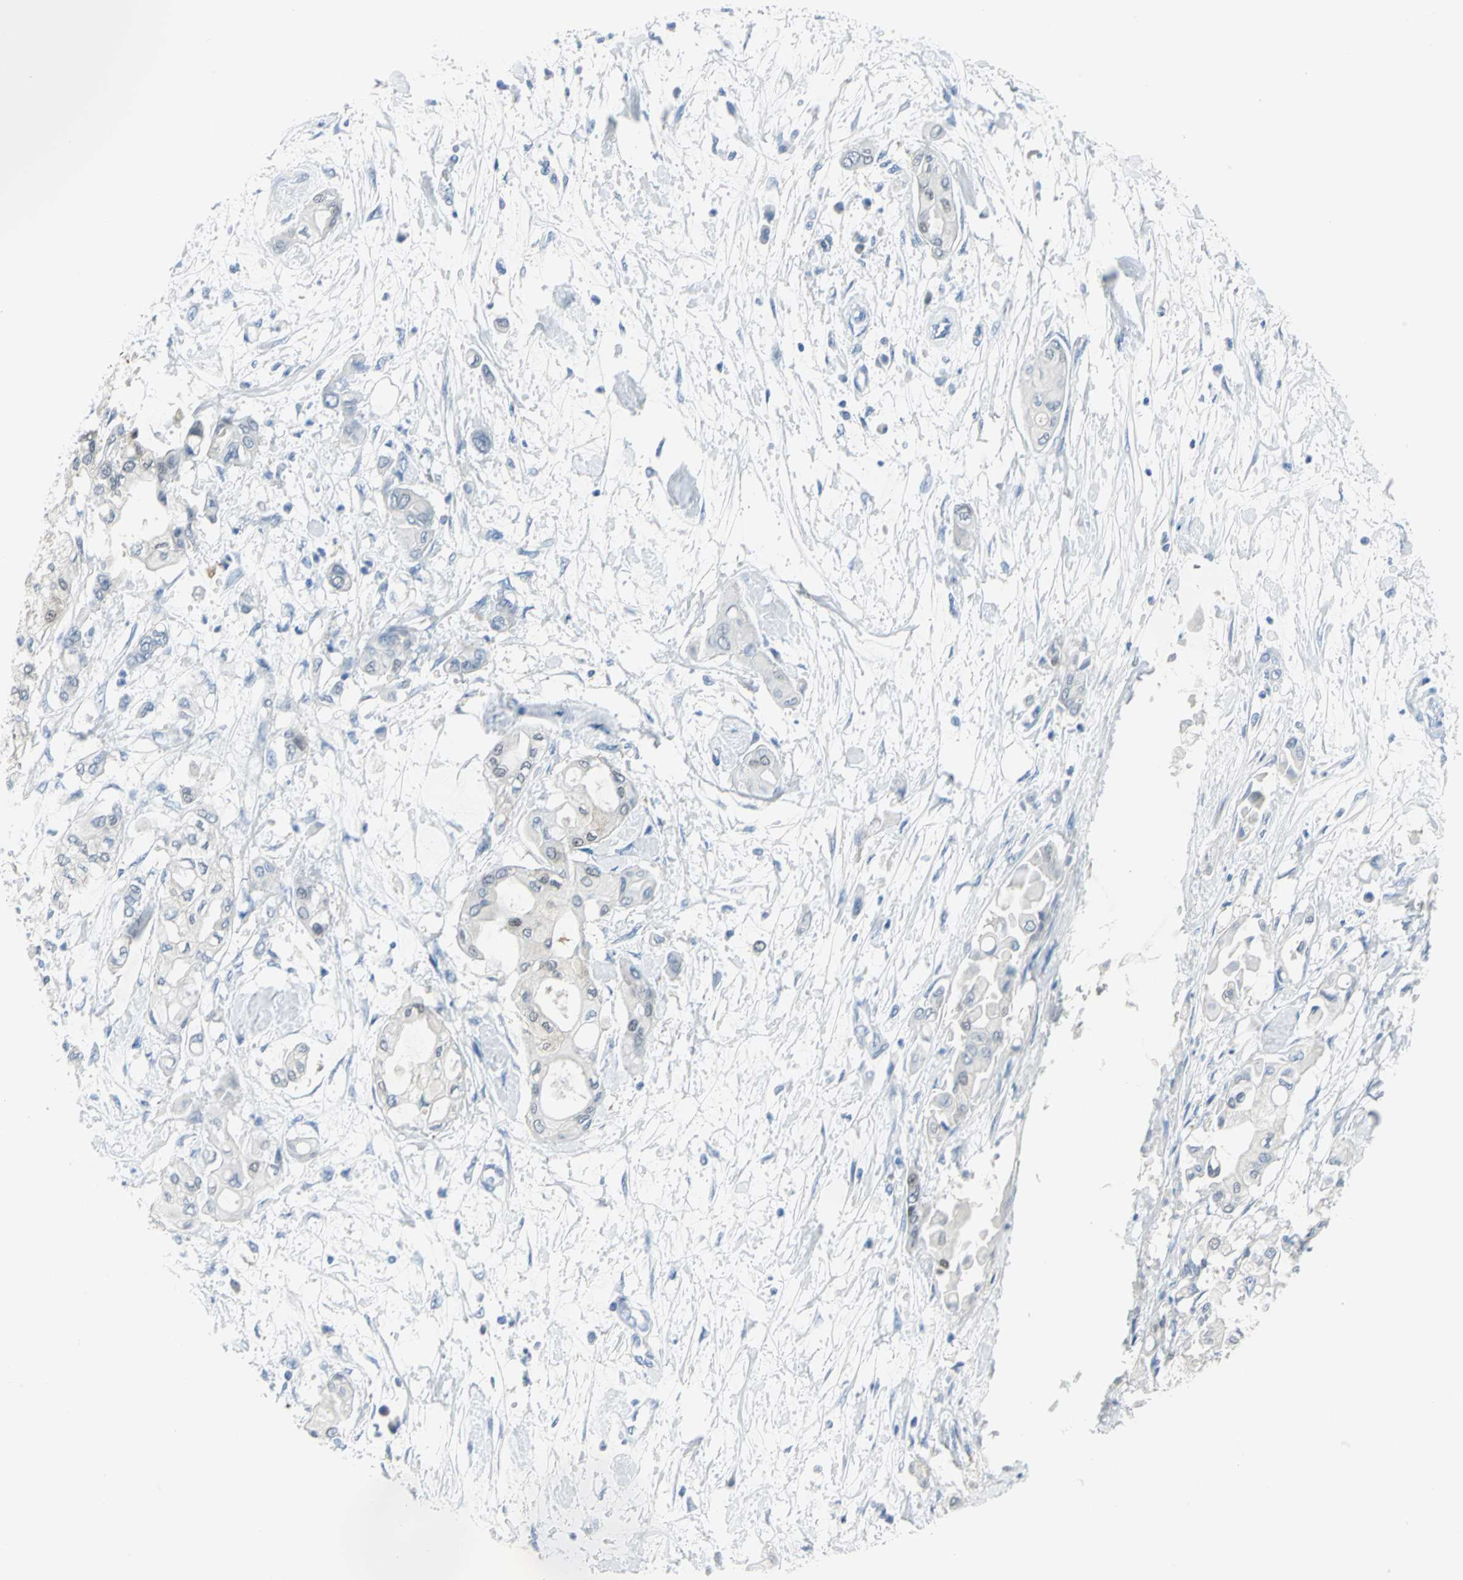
{"staining": {"intensity": "negative", "quantity": "none", "location": "none"}, "tissue": "pancreatic cancer", "cell_type": "Tumor cells", "image_type": "cancer", "snomed": [{"axis": "morphology", "description": "Adenocarcinoma, NOS"}, {"axis": "morphology", "description": "Adenocarcinoma, metastatic, NOS"}, {"axis": "topography", "description": "Lymph node"}, {"axis": "topography", "description": "Pancreas"}, {"axis": "topography", "description": "Duodenum"}], "caption": "High magnification brightfield microscopy of pancreatic metastatic adenocarcinoma stained with DAB (3,3'-diaminobenzidine) (brown) and counterstained with hematoxylin (blue): tumor cells show no significant expression.", "gene": "SFN", "patient": {"sex": "female", "age": 64}}